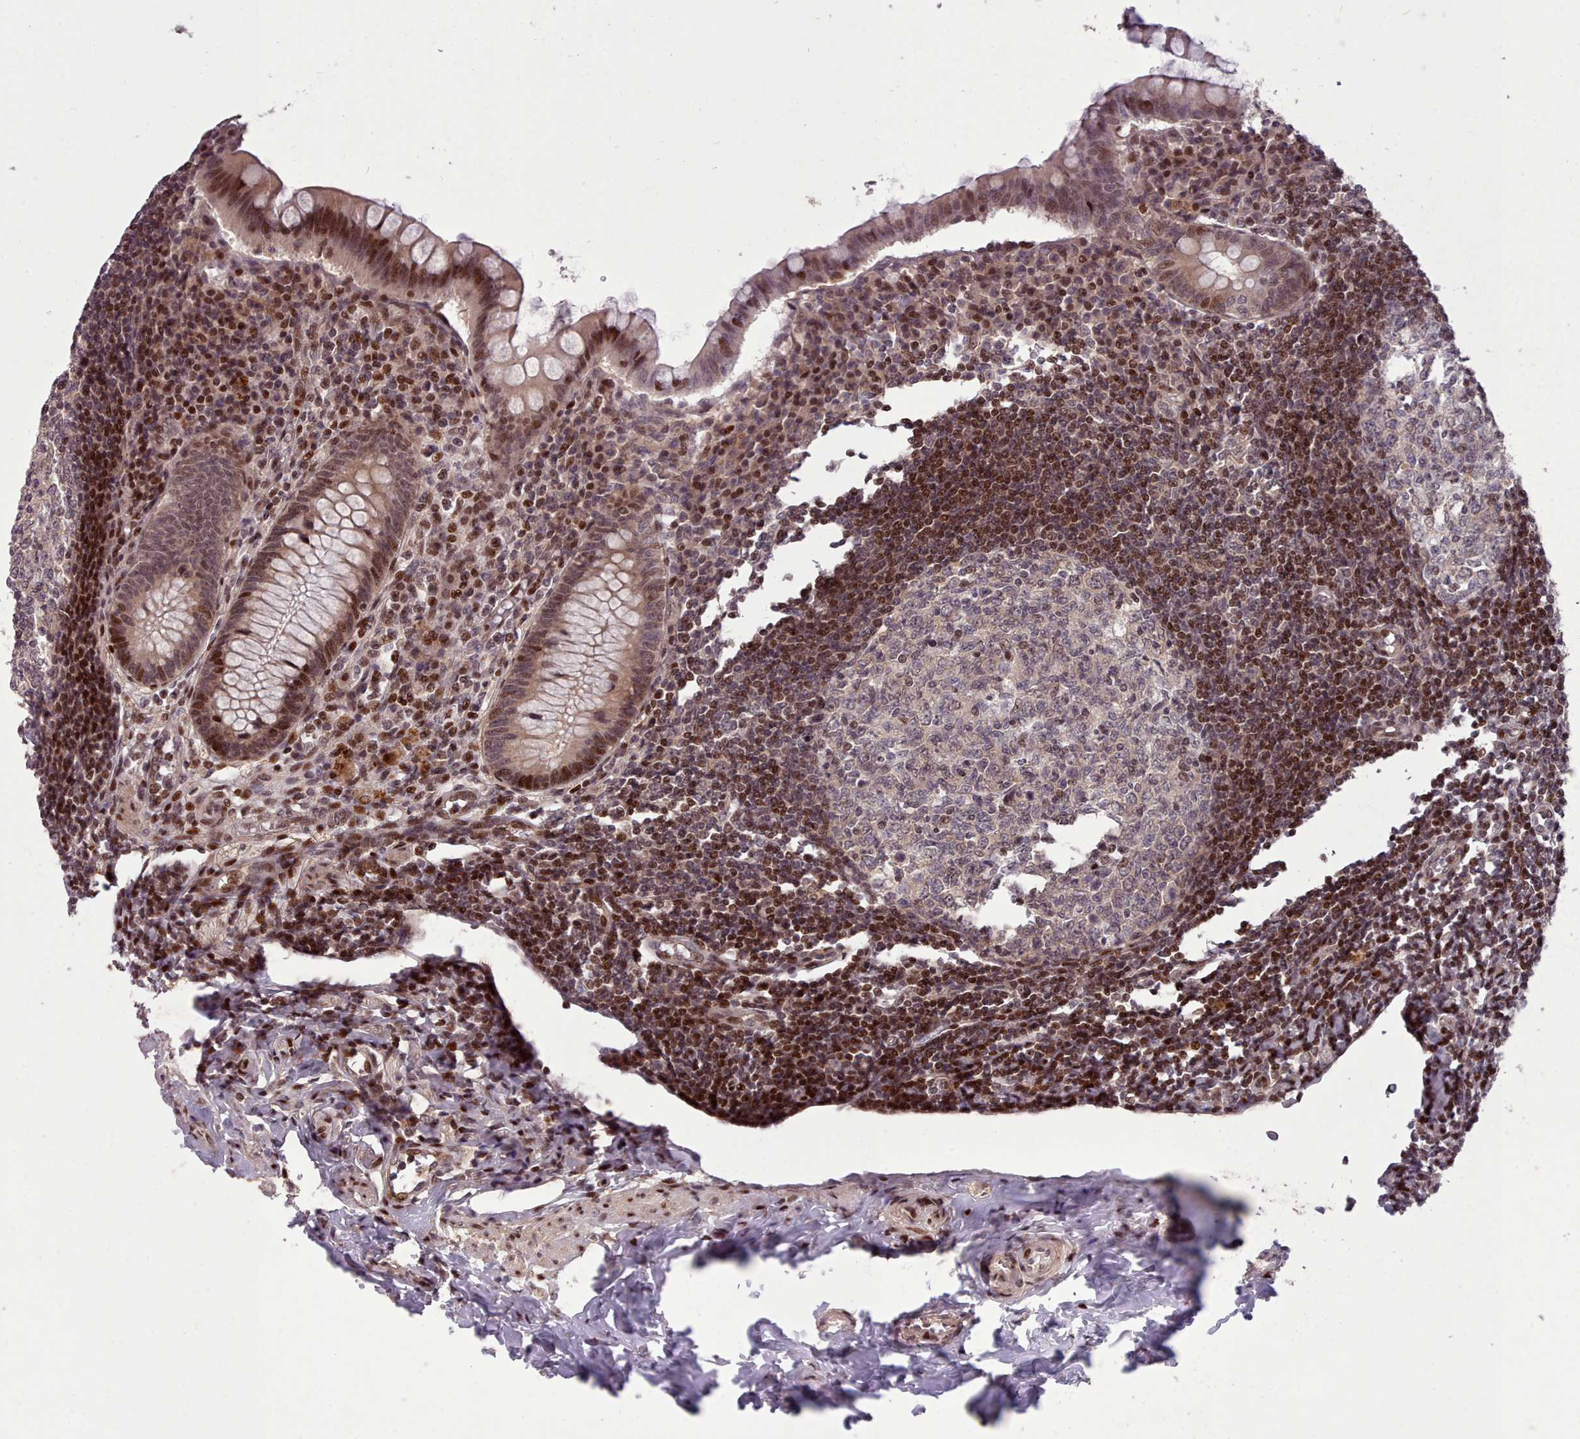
{"staining": {"intensity": "weak", "quantity": "25%-75%", "location": "nuclear"}, "tissue": "appendix", "cell_type": "Glandular cells", "image_type": "normal", "snomed": [{"axis": "morphology", "description": "Normal tissue, NOS"}, {"axis": "topography", "description": "Appendix"}], "caption": "Glandular cells display weak nuclear staining in approximately 25%-75% of cells in benign appendix. The protein is shown in brown color, while the nuclei are stained blue.", "gene": "ENSA", "patient": {"sex": "female", "age": 33}}